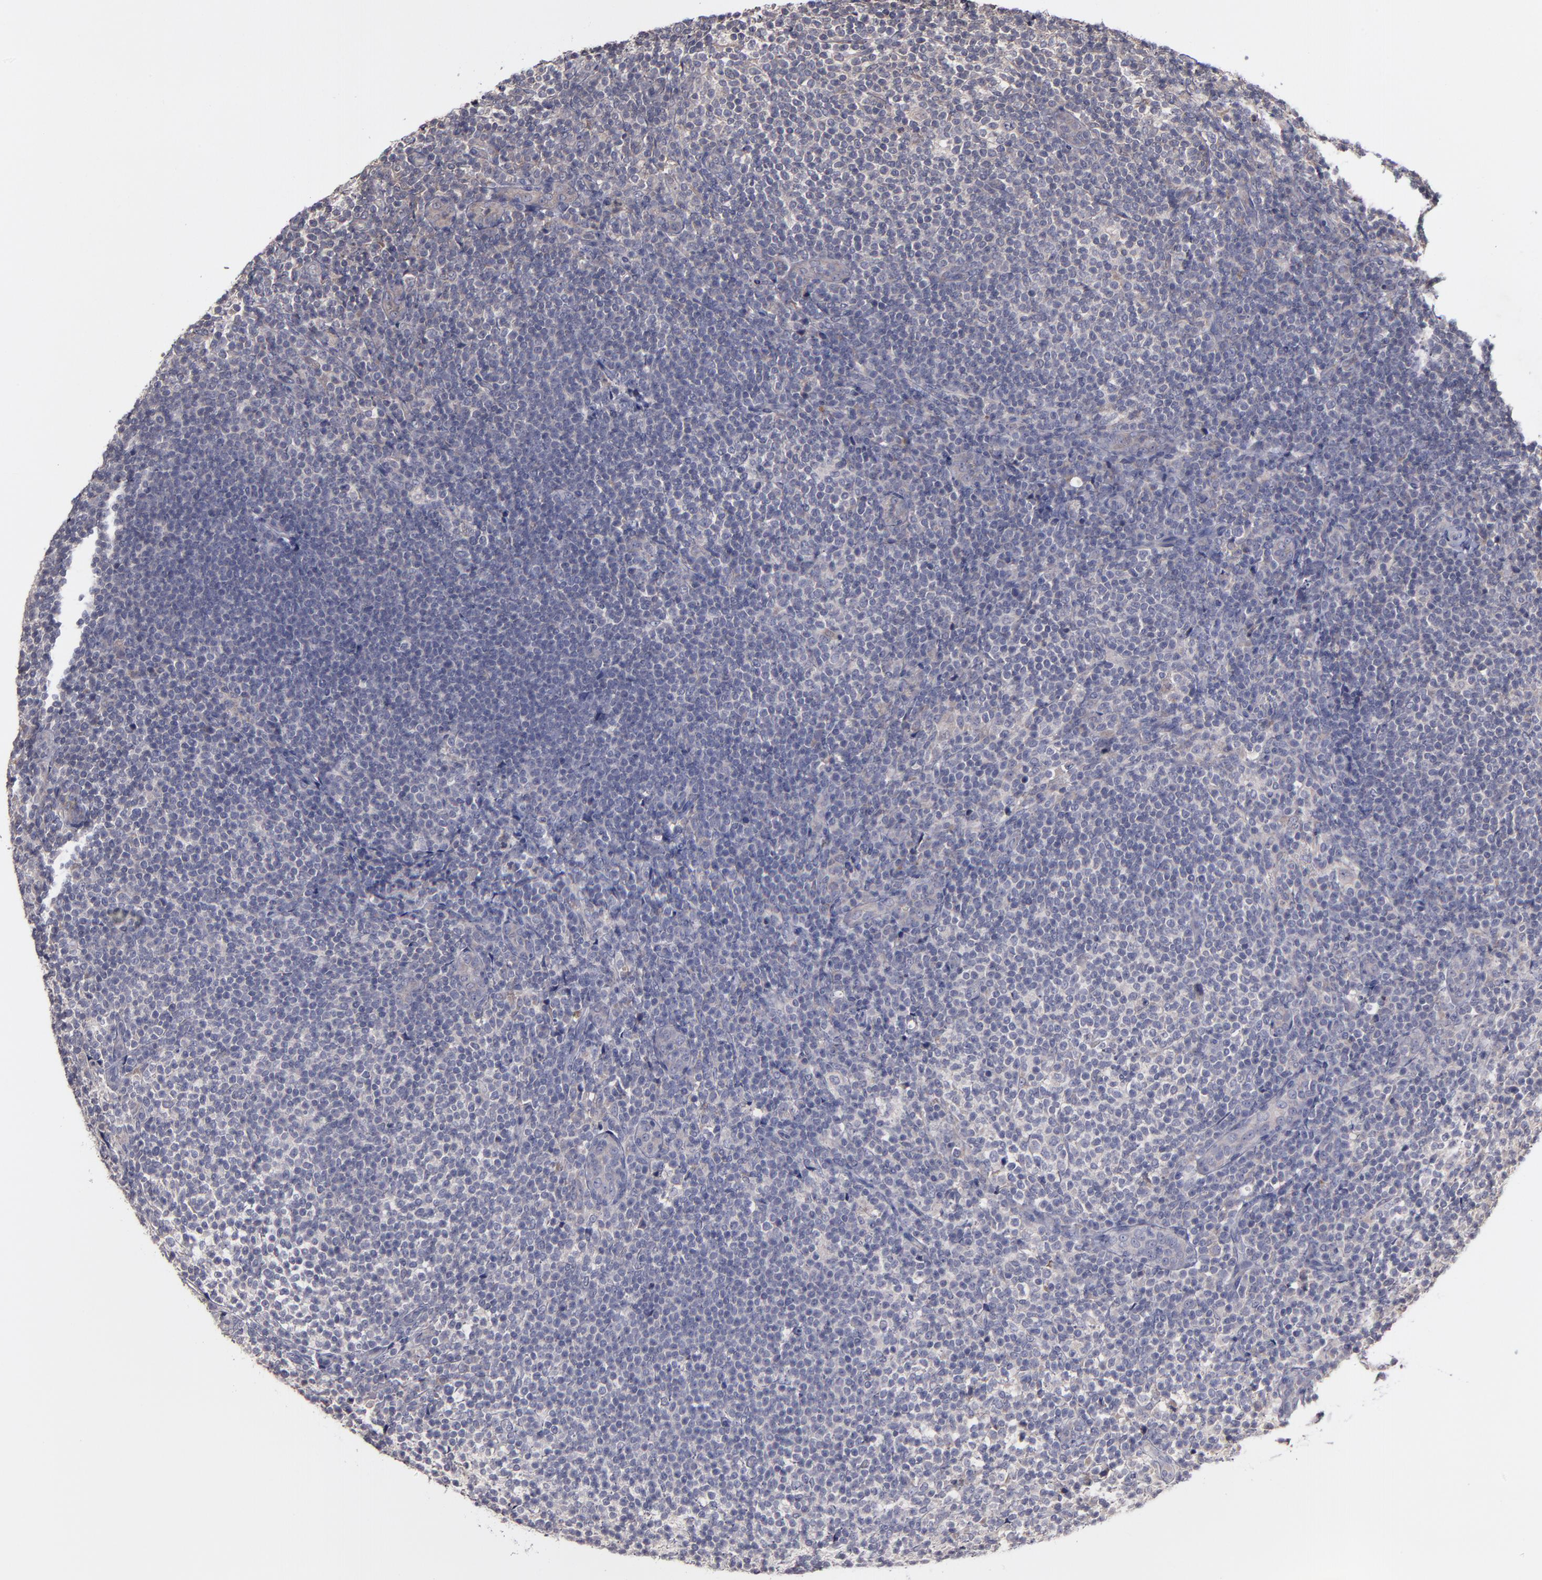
{"staining": {"intensity": "weak", "quantity": "<25%", "location": "cytoplasmic/membranous"}, "tissue": "lymphoma", "cell_type": "Tumor cells", "image_type": "cancer", "snomed": [{"axis": "morphology", "description": "Malignant lymphoma, non-Hodgkin's type, Low grade"}, {"axis": "topography", "description": "Lymph node"}], "caption": "Immunohistochemistry (IHC) micrograph of human low-grade malignant lymphoma, non-Hodgkin's type stained for a protein (brown), which reveals no expression in tumor cells.", "gene": "MMP11", "patient": {"sex": "female", "age": 76}}